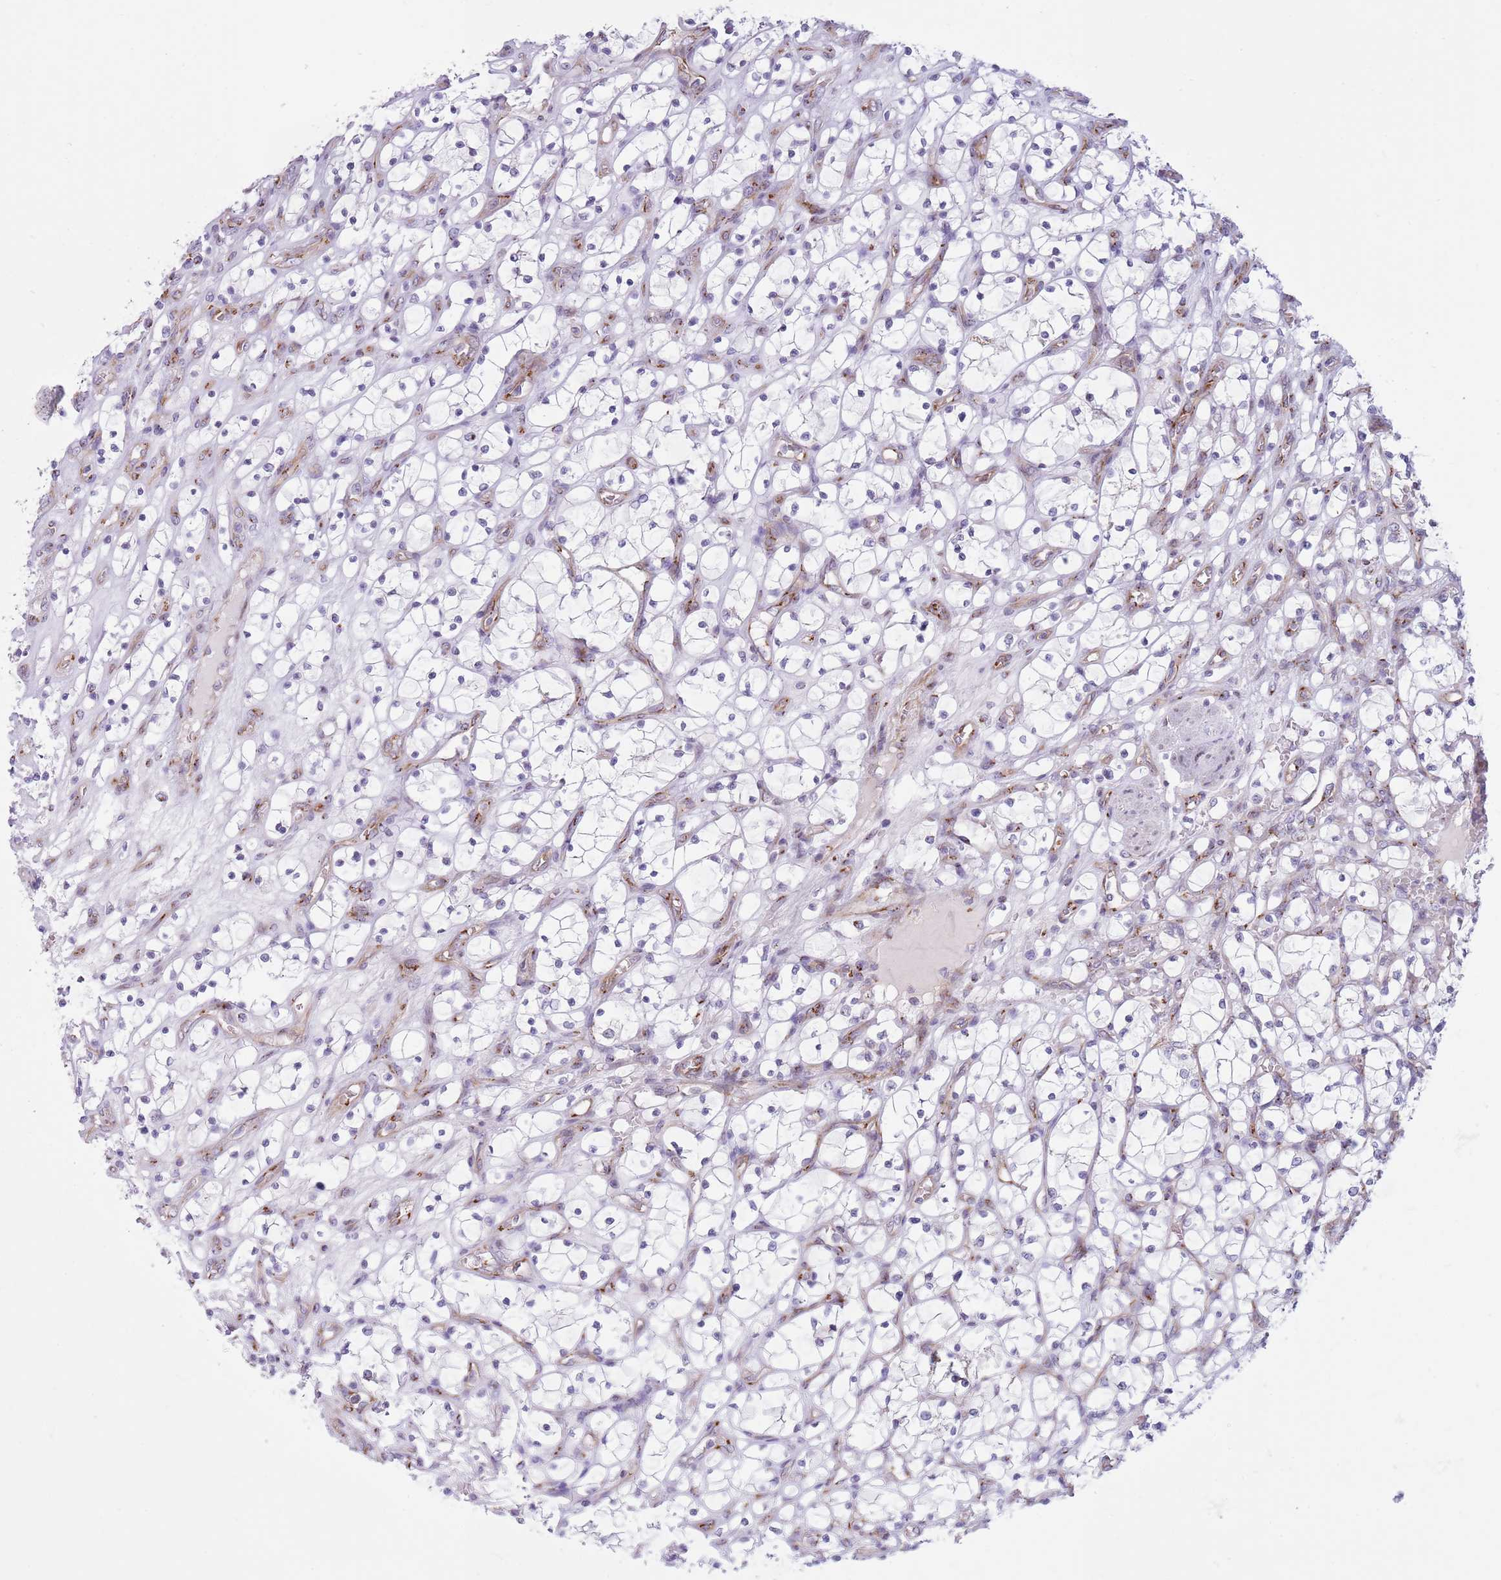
{"staining": {"intensity": "negative", "quantity": "none", "location": "none"}, "tissue": "renal cancer", "cell_type": "Tumor cells", "image_type": "cancer", "snomed": [{"axis": "morphology", "description": "Adenocarcinoma, NOS"}, {"axis": "topography", "description": "Kidney"}], "caption": "Immunohistochemistry image of renal adenocarcinoma stained for a protein (brown), which displays no positivity in tumor cells.", "gene": "C20orf96", "patient": {"sex": "female", "age": 69}}